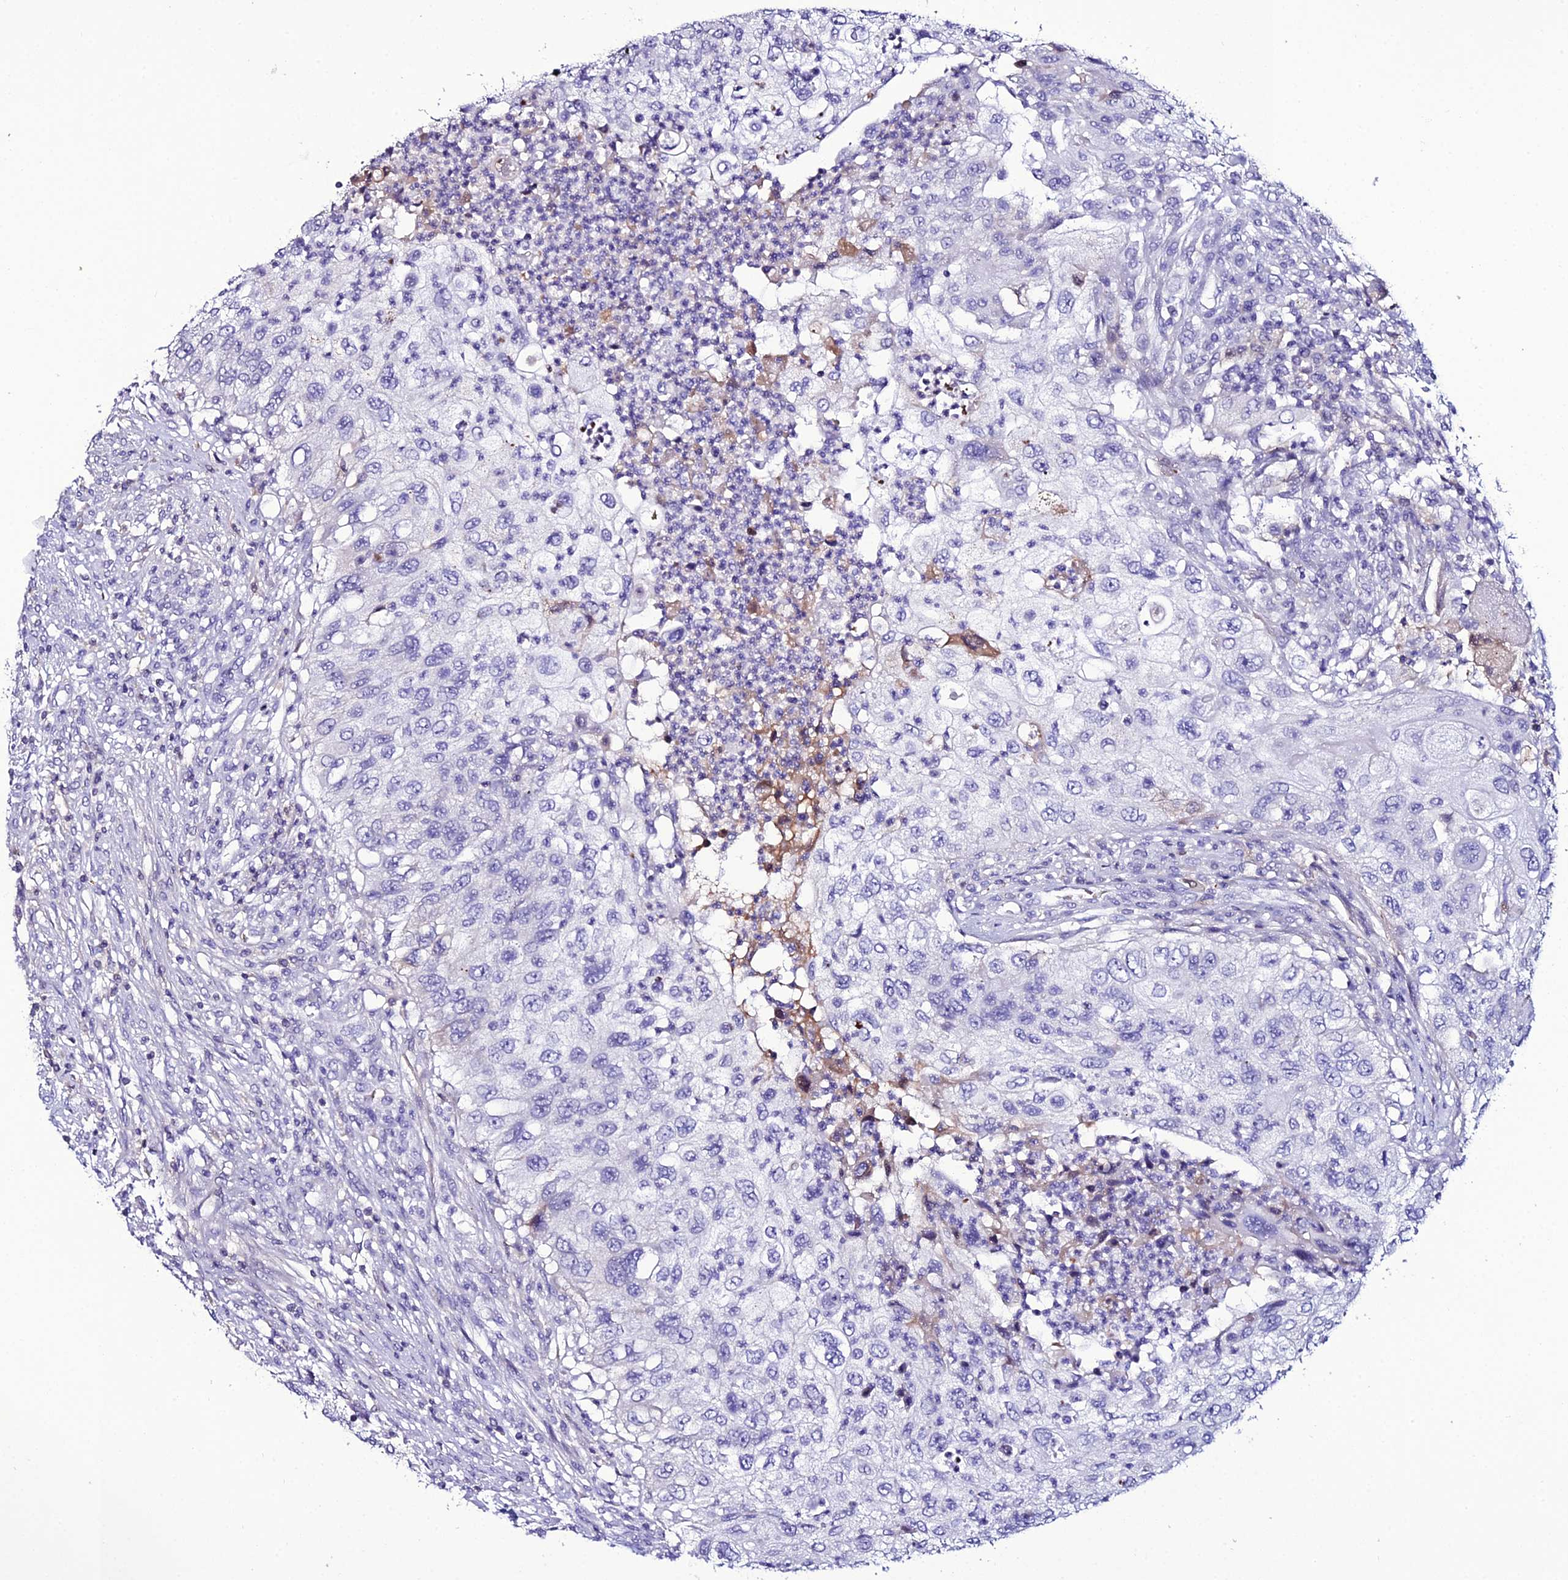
{"staining": {"intensity": "negative", "quantity": "none", "location": "none"}, "tissue": "urothelial cancer", "cell_type": "Tumor cells", "image_type": "cancer", "snomed": [{"axis": "morphology", "description": "Urothelial carcinoma, High grade"}, {"axis": "topography", "description": "Urinary bladder"}], "caption": "A high-resolution micrograph shows immunohistochemistry staining of high-grade urothelial carcinoma, which exhibits no significant staining in tumor cells.", "gene": "DEFB132", "patient": {"sex": "female", "age": 60}}